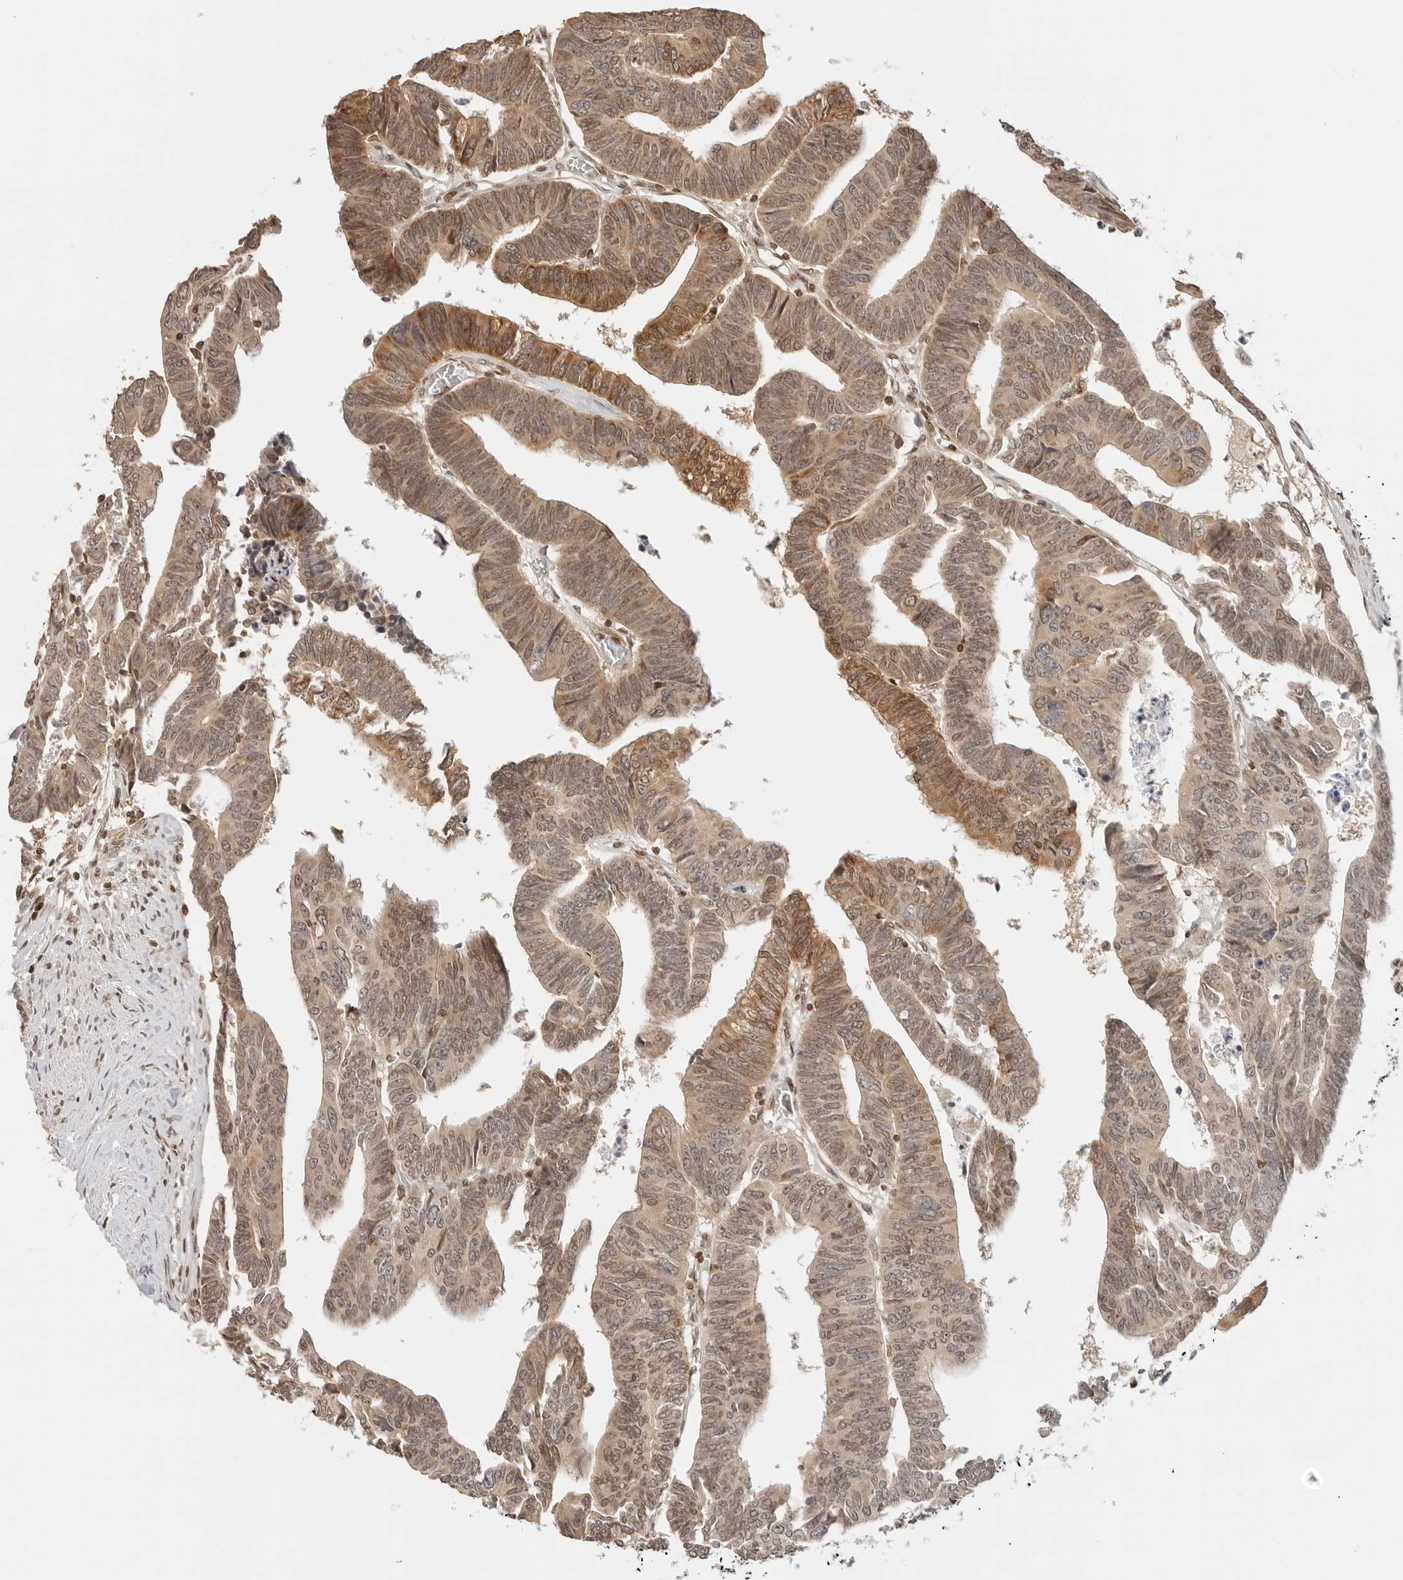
{"staining": {"intensity": "moderate", "quantity": ">75%", "location": "cytoplasmic/membranous,nuclear"}, "tissue": "colorectal cancer", "cell_type": "Tumor cells", "image_type": "cancer", "snomed": [{"axis": "morphology", "description": "Adenocarcinoma, NOS"}, {"axis": "topography", "description": "Rectum"}], "caption": "The immunohistochemical stain shows moderate cytoplasmic/membranous and nuclear positivity in tumor cells of colorectal cancer (adenocarcinoma) tissue.", "gene": "POLH", "patient": {"sex": "female", "age": 65}}